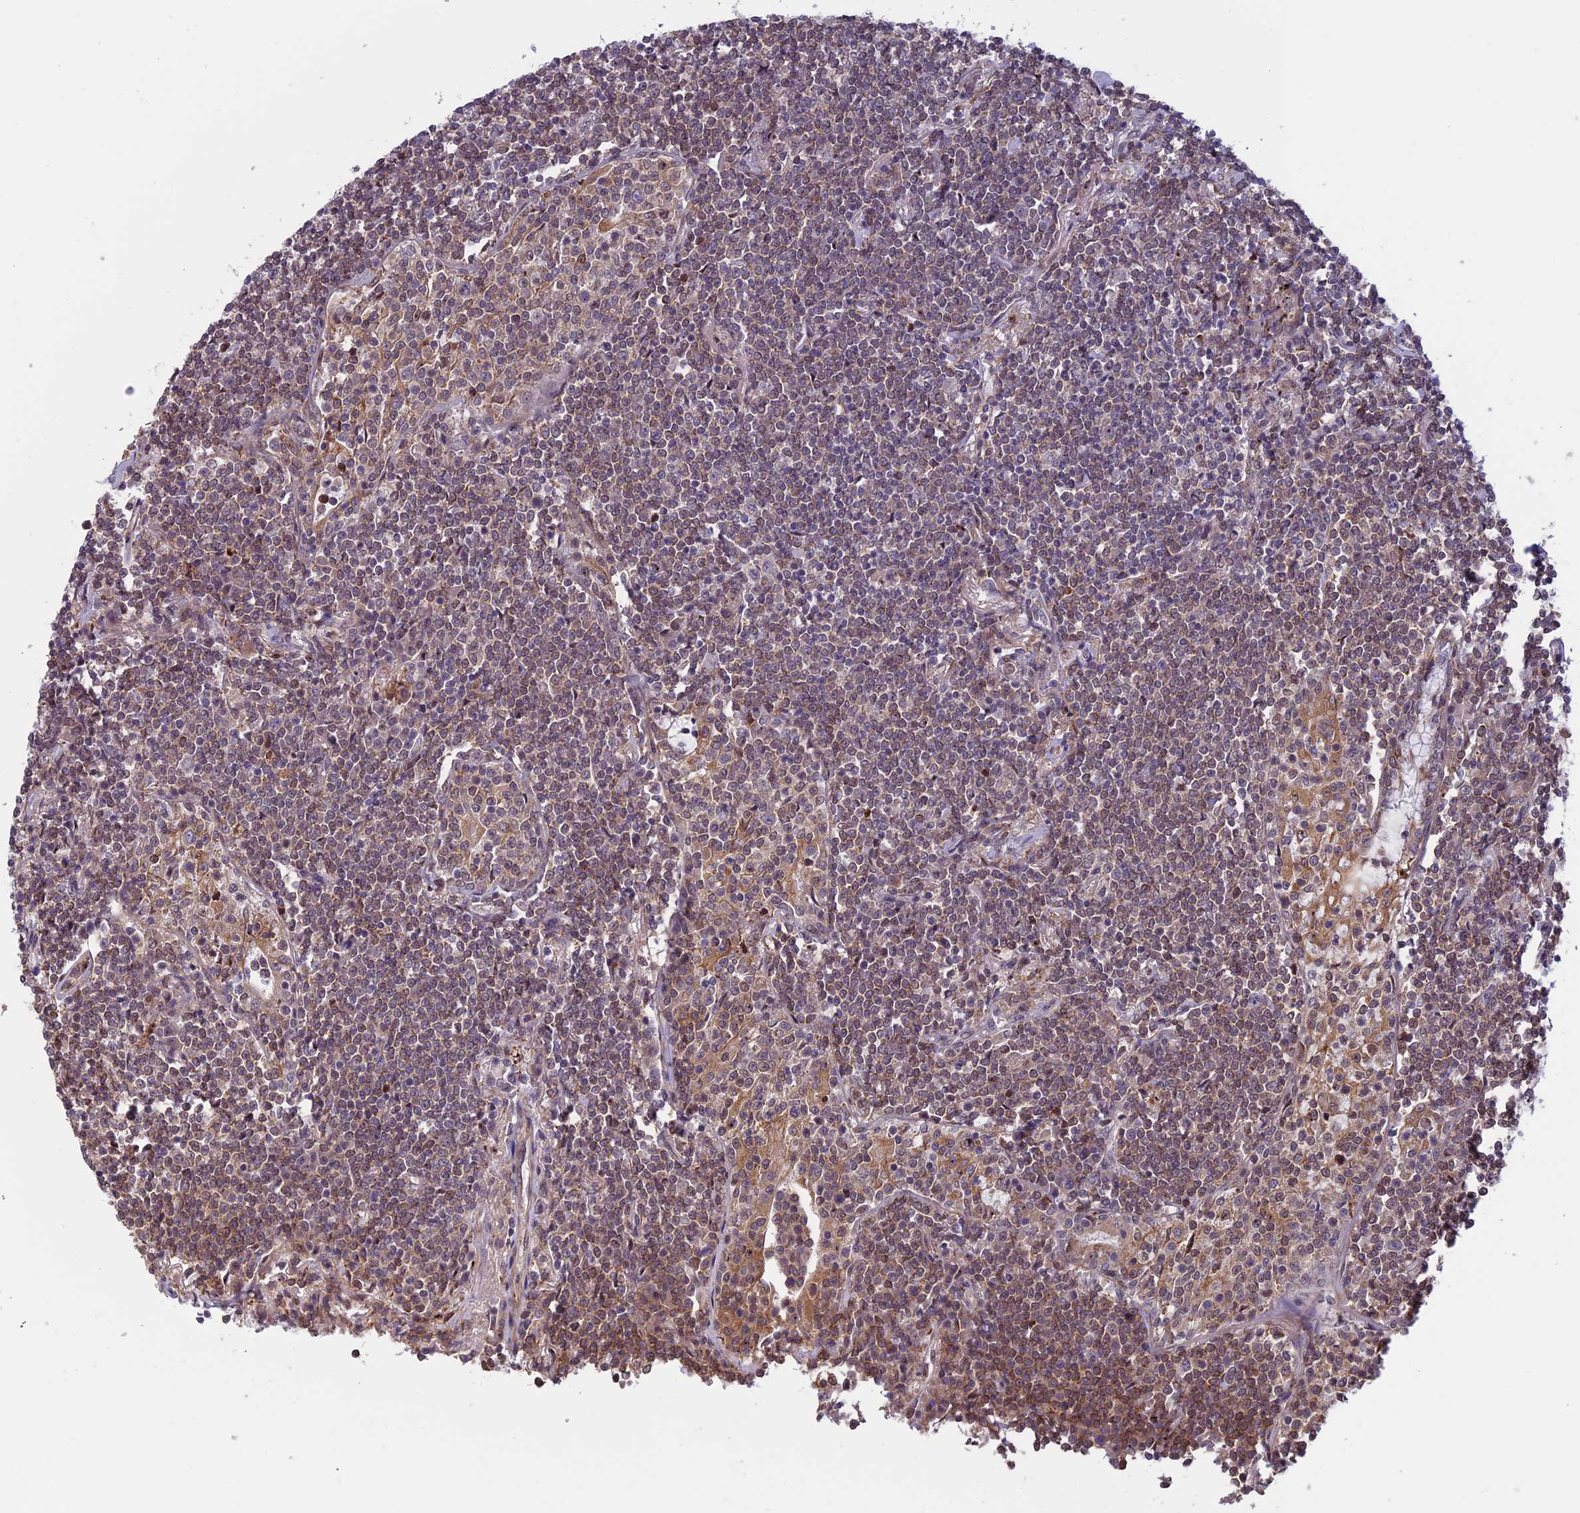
{"staining": {"intensity": "weak", "quantity": ">75%", "location": "cytoplasmic/membranous,nuclear"}, "tissue": "lymphoma", "cell_type": "Tumor cells", "image_type": "cancer", "snomed": [{"axis": "morphology", "description": "Malignant lymphoma, non-Hodgkin's type, Low grade"}, {"axis": "topography", "description": "Lung"}], "caption": "Immunohistochemistry (IHC) histopathology image of human low-grade malignant lymphoma, non-Hodgkin's type stained for a protein (brown), which exhibits low levels of weak cytoplasmic/membranous and nuclear expression in approximately >75% of tumor cells.", "gene": "FADS1", "patient": {"sex": "female", "age": 71}}